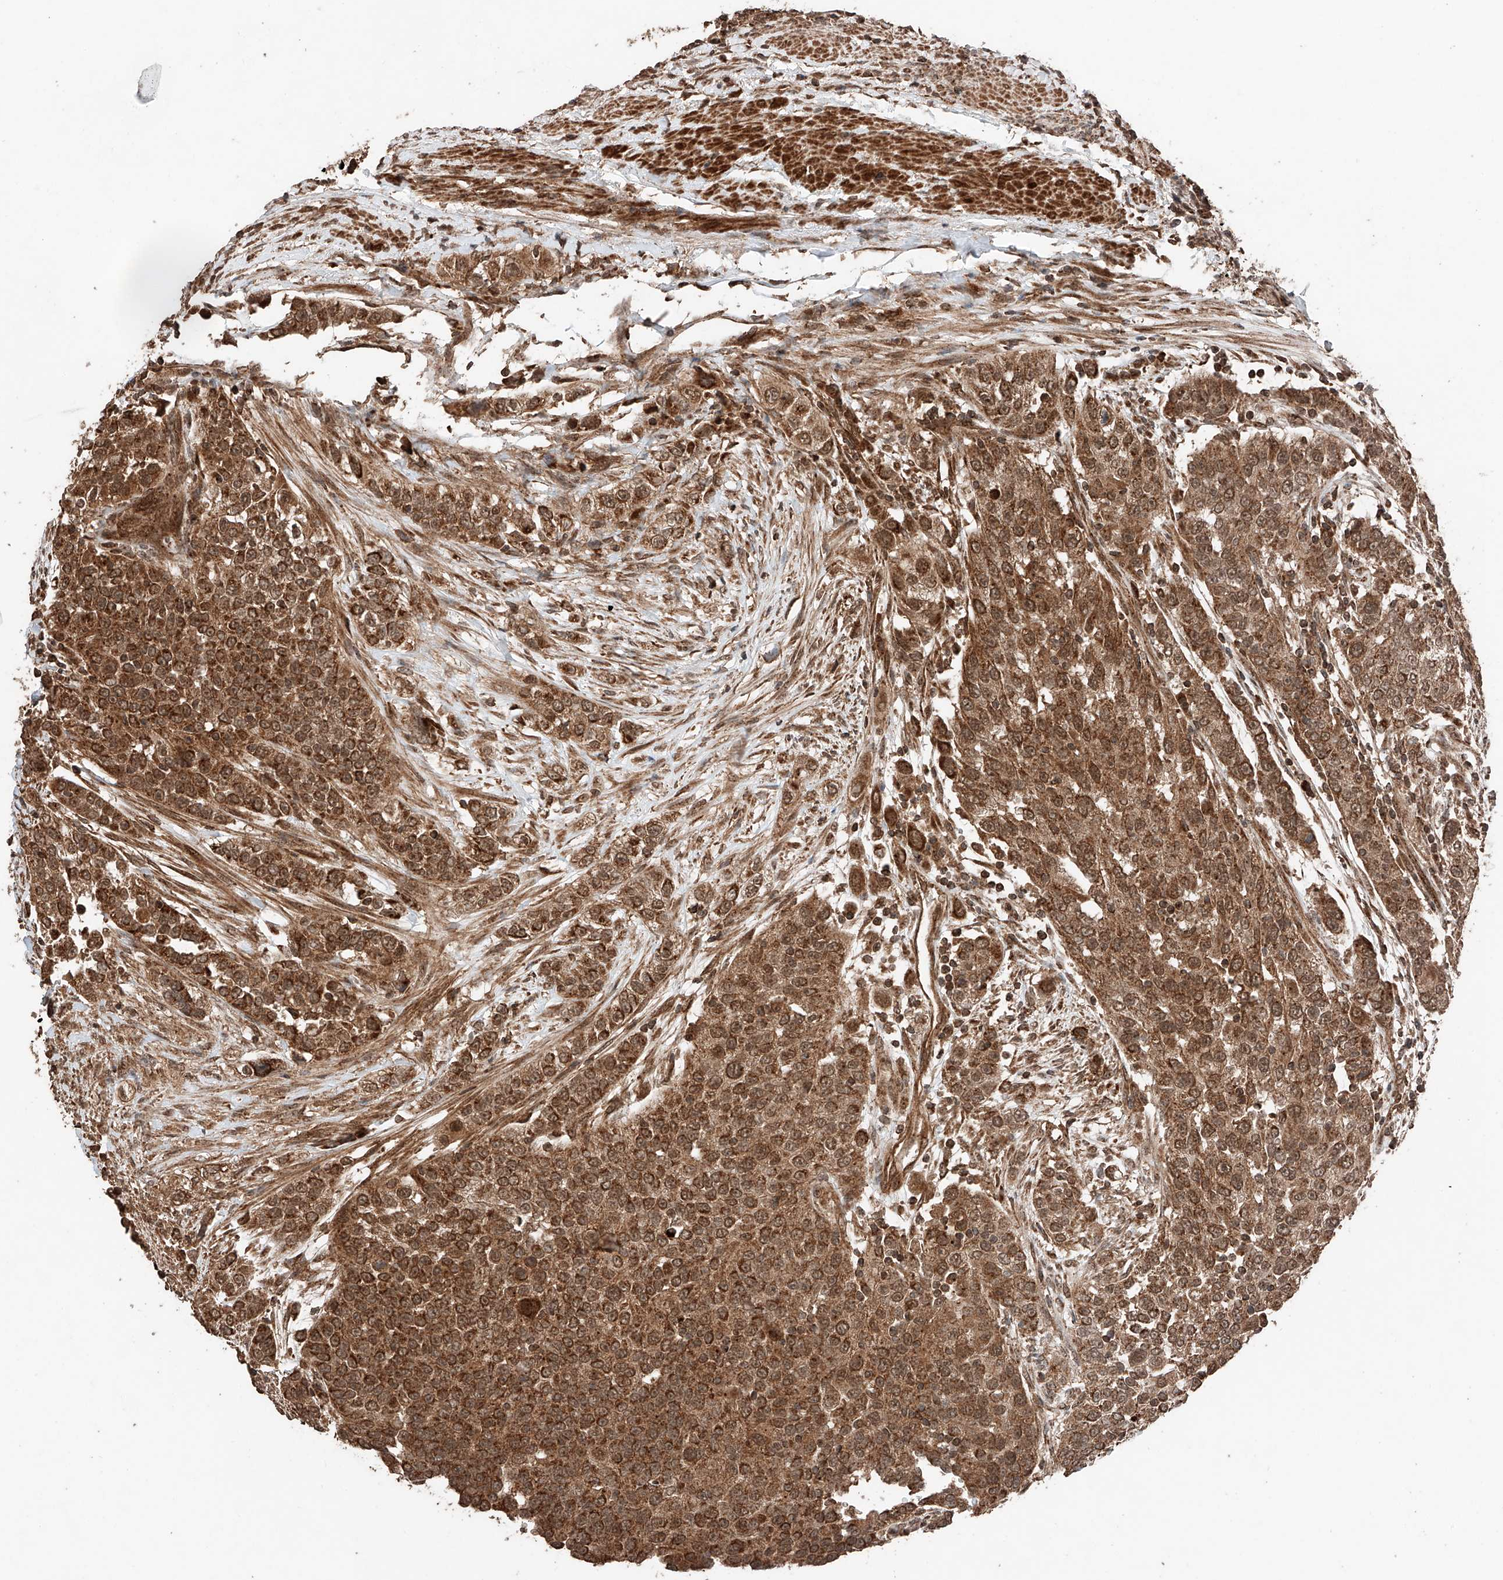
{"staining": {"intensity": "strong", "quantity": ">75%", "location": "cytoplasmic/membranous"}, "tissue": "urothelial cancer", "cell_type": "Tumor cells", "image_type": "cancer", "snomed": [{"axis": "morphology", "description": "Urothelial carcinoma, High grade"}, {"axis": "topography", "description": "Urinary bladder"}], "caption": "High-magnification brightfield microscopy of urothelial cancer stained with DAB (3,3'-diaminobenzidine) (brown) and counterstained with hematoxylin (blue). tumor cells exhibit strong cytoplasmic/membranous positivity is appreciated in approximately>75% of cells.", "gene": "ZSCAN29", "patient": {"sex": "female", "age": 80}}